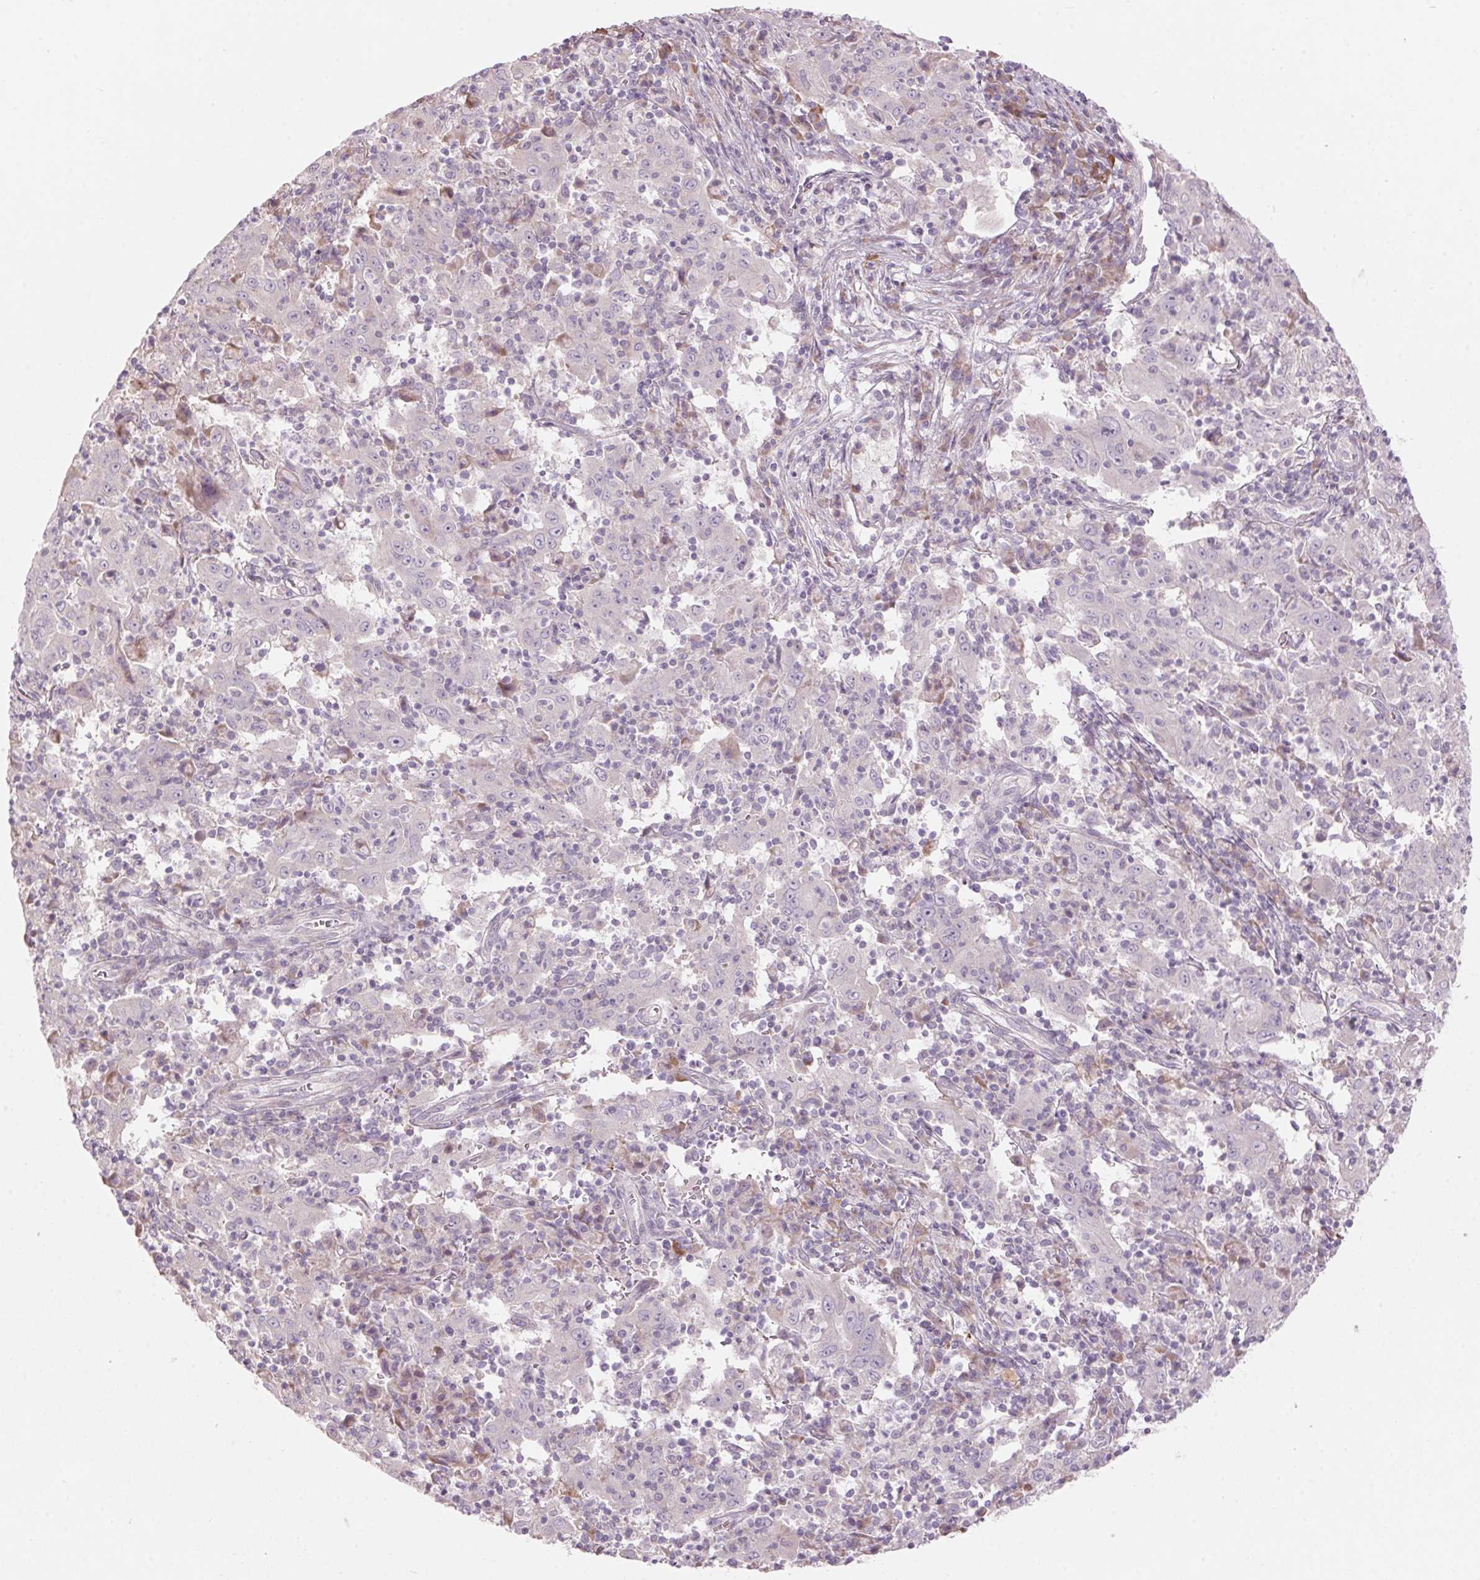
{"staining": {"intensity": "negative", "quantity": "none", "location": "none"}, "tissue": "pancreatic cancer", "cell_type": "Tumor cells", "image_type": "cancer", "snomed": [{"axis": "morphology", "description": "Adenocarcinoma, NOS"}, {"axis": "topography", "description": "Pancreas"}], "caption": "Immunohistochemistry image of neoplastic tissue: human pancreatic cancer (adenocarcinoma) stained with DAB reveals no significant protein expression in tumor cells. Brightfield microscopy of immunohistochemistry (IHC) stained with DAB (3,3'-diaminobenzidine) (brown) and hematoxylin (blue), captured at high magnification.", "gene": "GNMT", "patient": {"sex": "male", "age": 63}}